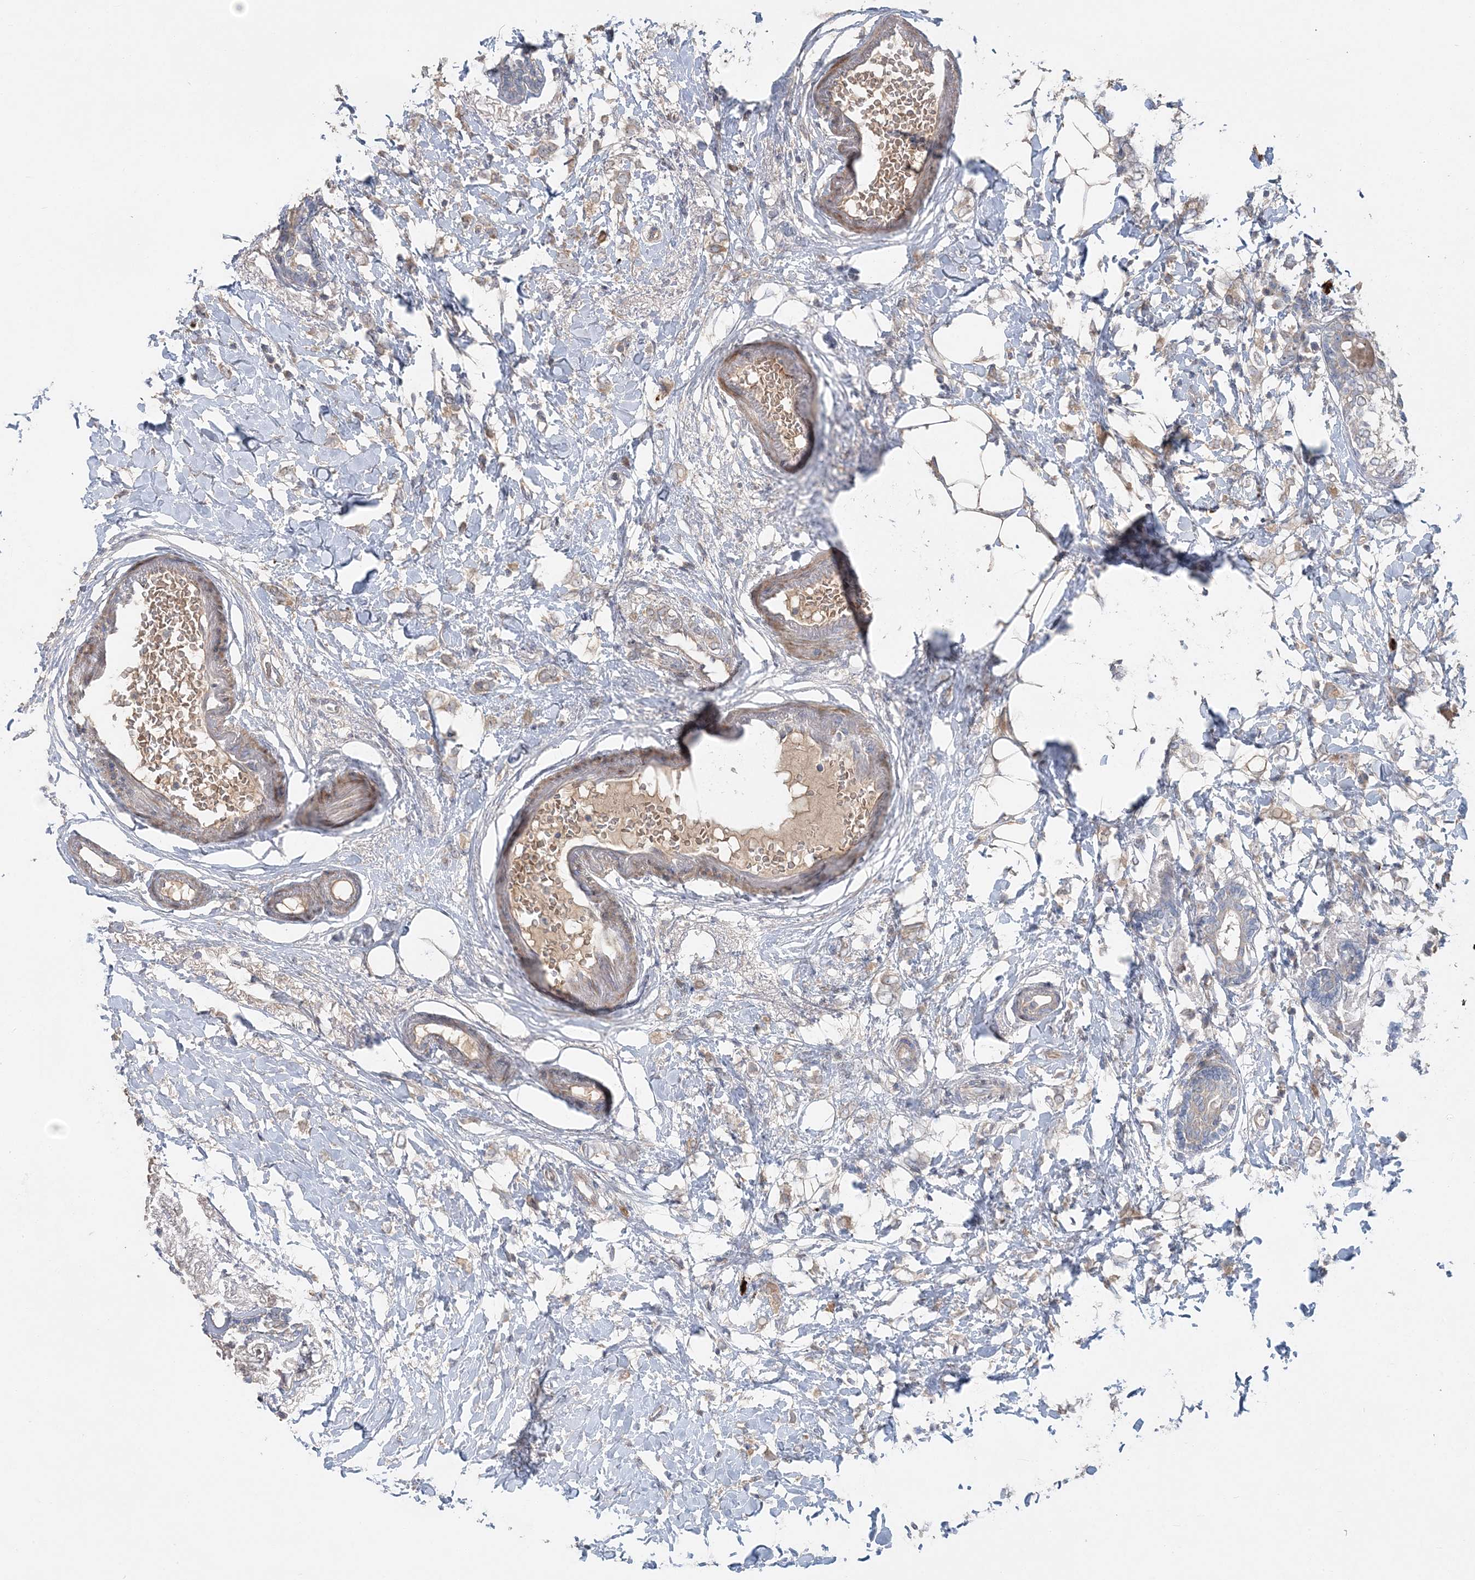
{"staining": {"intensity": "weak", "quantity": ">75%", "location": "cytoplasmic/membranous"}, "tissue": "breast cancer", "cell_type": "Tumor cells", "image_type": "cancer", "snomed": [{"axis": "morphology", "description": "Normal tissue, NOS"}, {"axis": "morphology", "description": "Lobular carcinoma"}, {"axis": "topography", "description": "Breast"}], "caption": "Protein expression by IHC shows weak cytoplasmic/membranous positivity in approximately >75% of tumor cells in breast cancer.", "gene": "SLC4A10", "patient": {"sex": "female", "age": 47}}